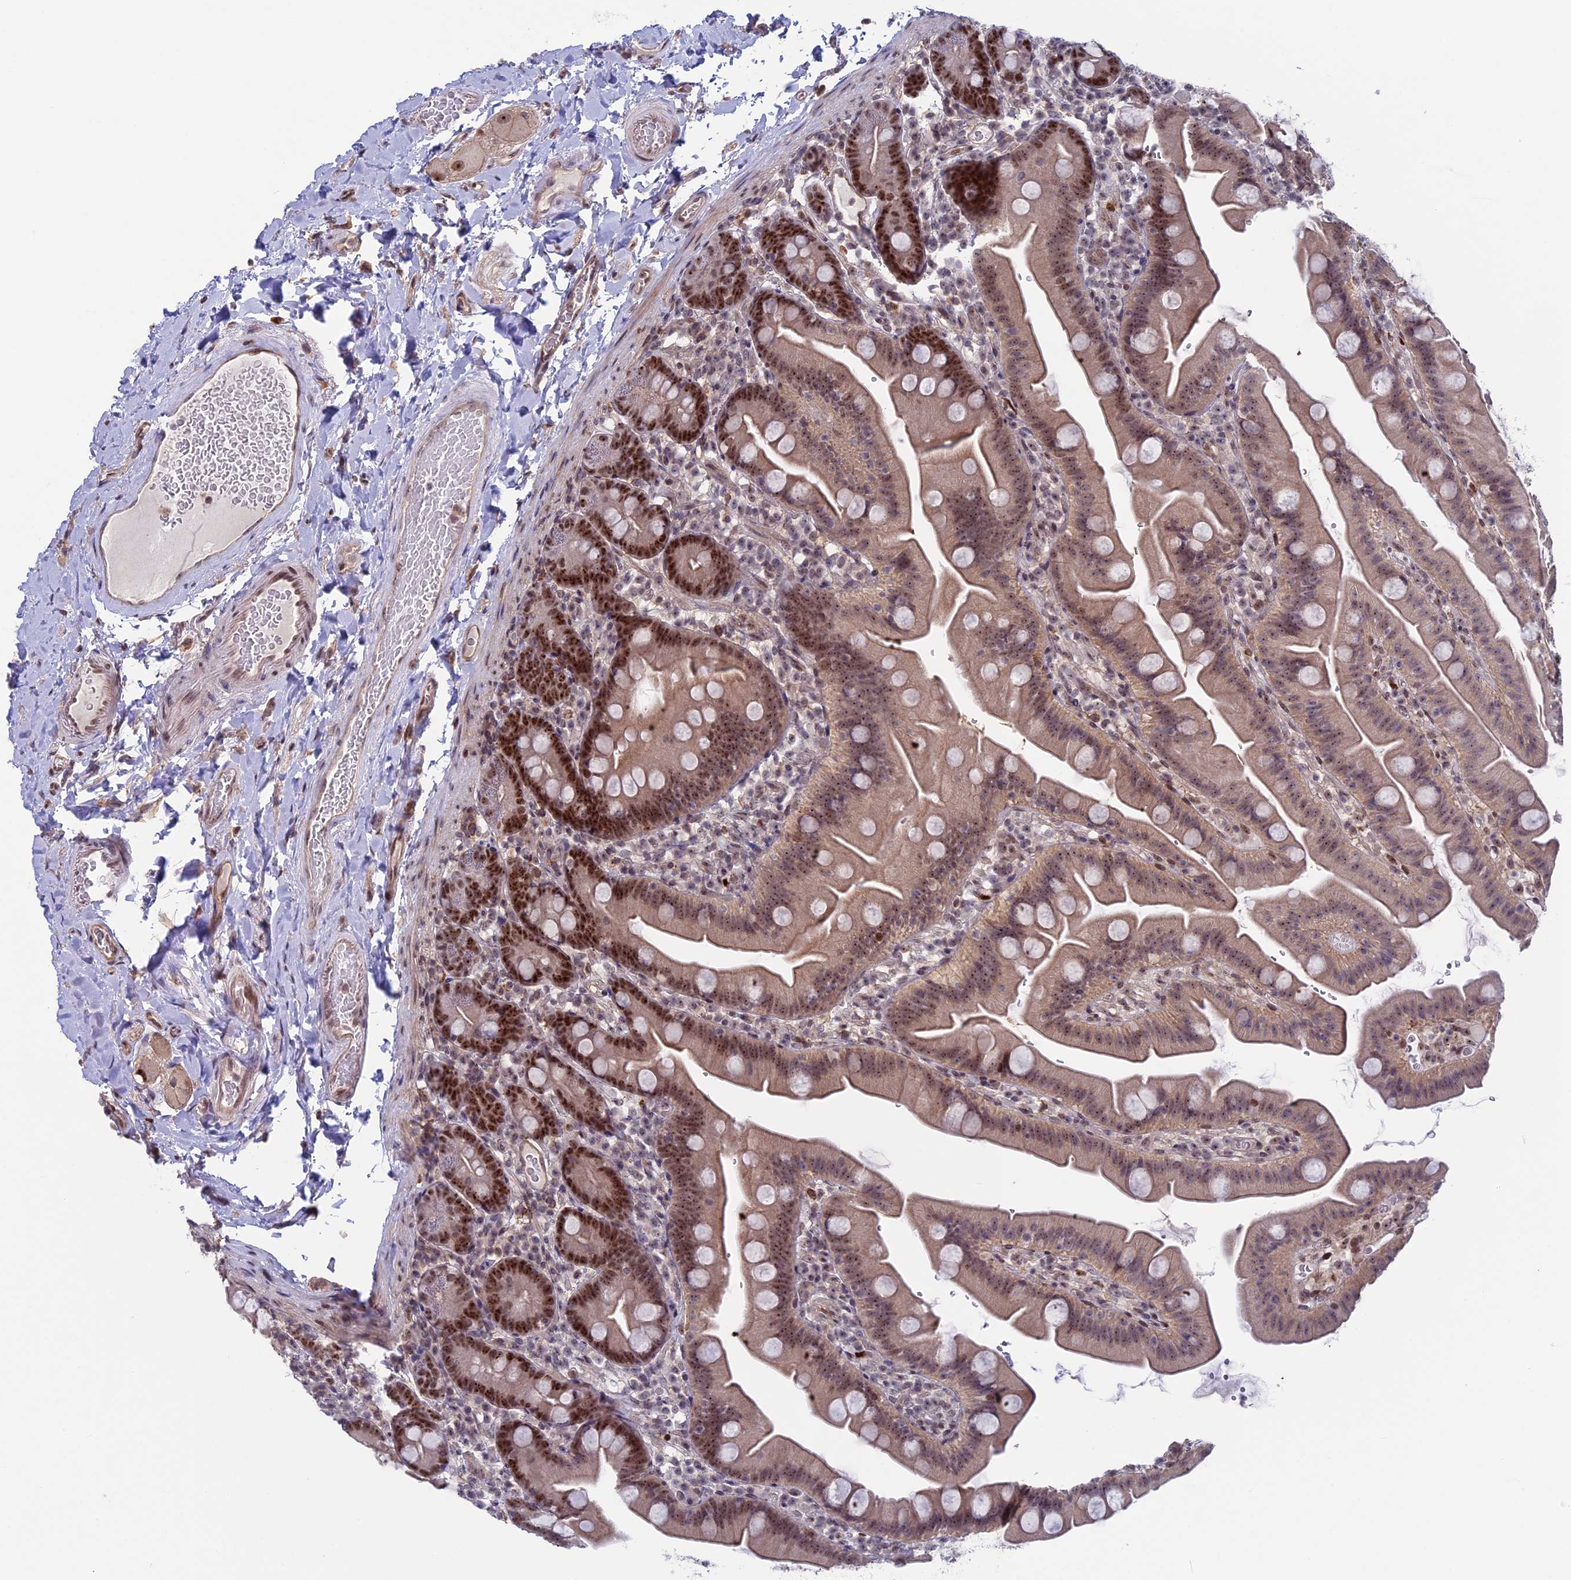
{"staining": {"intensity": "moderate", "quantity": "25%-75%", "location": "nuclear"}, "tissue": "small intestine", "cell_type": "Glandular cells", "image_type": "normal", "snomed": [{"axis": "morphology", "description": "Normal tissue, NOS"}, {"axis": "topography", "description": "Small intestine"}], "caption": "This is an image of IHC staining of unremarkable small intestine, which shows moderate staining in the nuclear of glandular cells.", "gene": "CCDC86", "patient": {"sex": "female", "age": 68}}